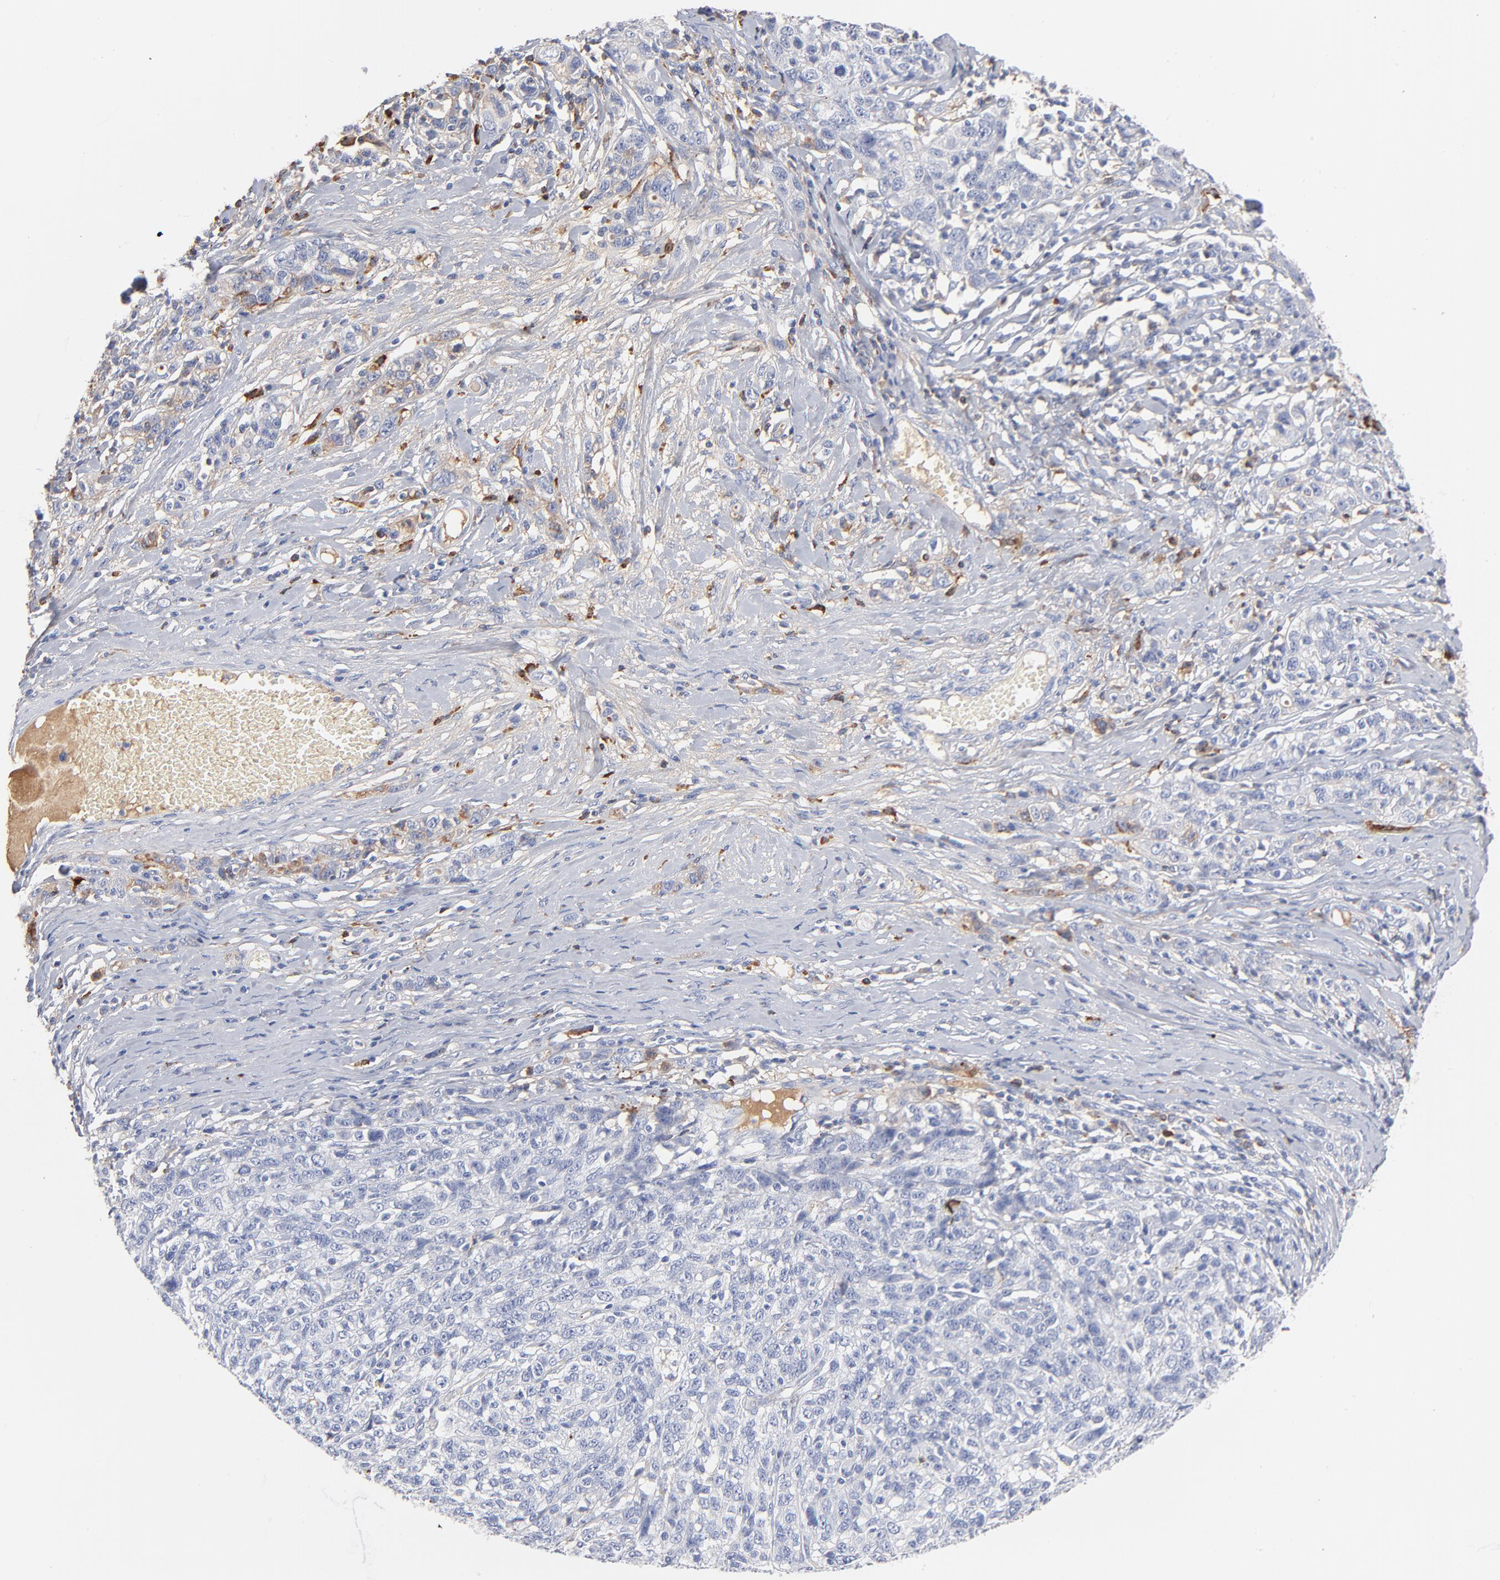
{"staining": {"intensity": "negative", "quantity": "none", "location": "none"}, "tissue": "ovarian cancer", "cell_type": "Tumor cells", "image_type": "cancer", "snomed": [{"axis": "morphology", "description": "Cystadenocarcinoma, serous, NOS"}, {"axis": "topography", "description": "Ovary"}], "caption": "Immunohistochemical staining of ovarian serous cystadenocarcinoma exhibits no significant staining in tumor cells.", "gene": "APOH", "patient": {"sex": "female", "age": 71}}